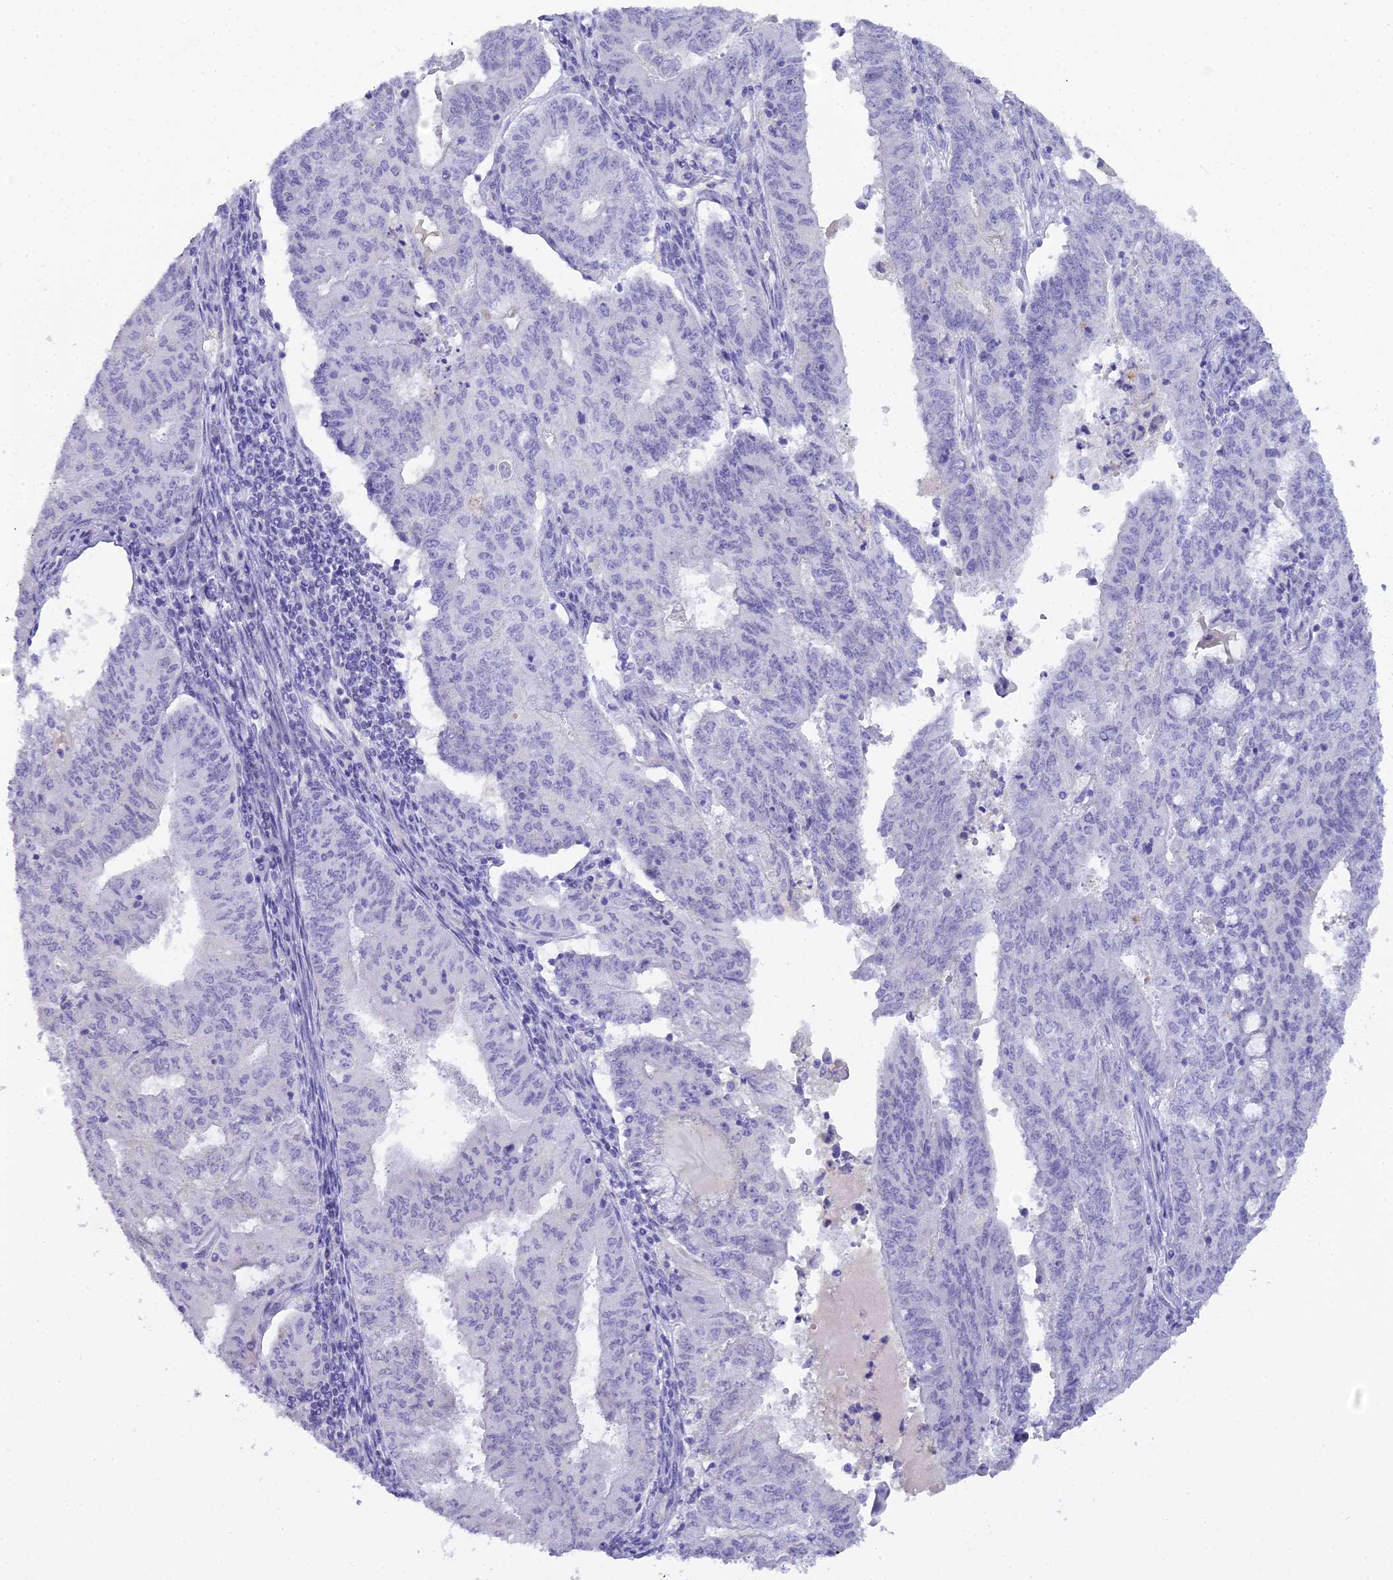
{"staining": {"intensity": "negative", "quantity": "none", "location": "none"}, "tissue": "endometrial cancer", "cell_type": "Tumor cells", "image_type": "cancer", "snomed": [{"axis": "morphology", "description": "Adenocarcinoma, NOS"}, {"axis": "topography", "description": "Endometrium"}], "caption": "An image of endometrial cancer (adenocarcinoma) stained for a protein displays no brown staining in tumor cells.", "gene": "UNC80", "patient": {"sex": "female", "age": 59}}